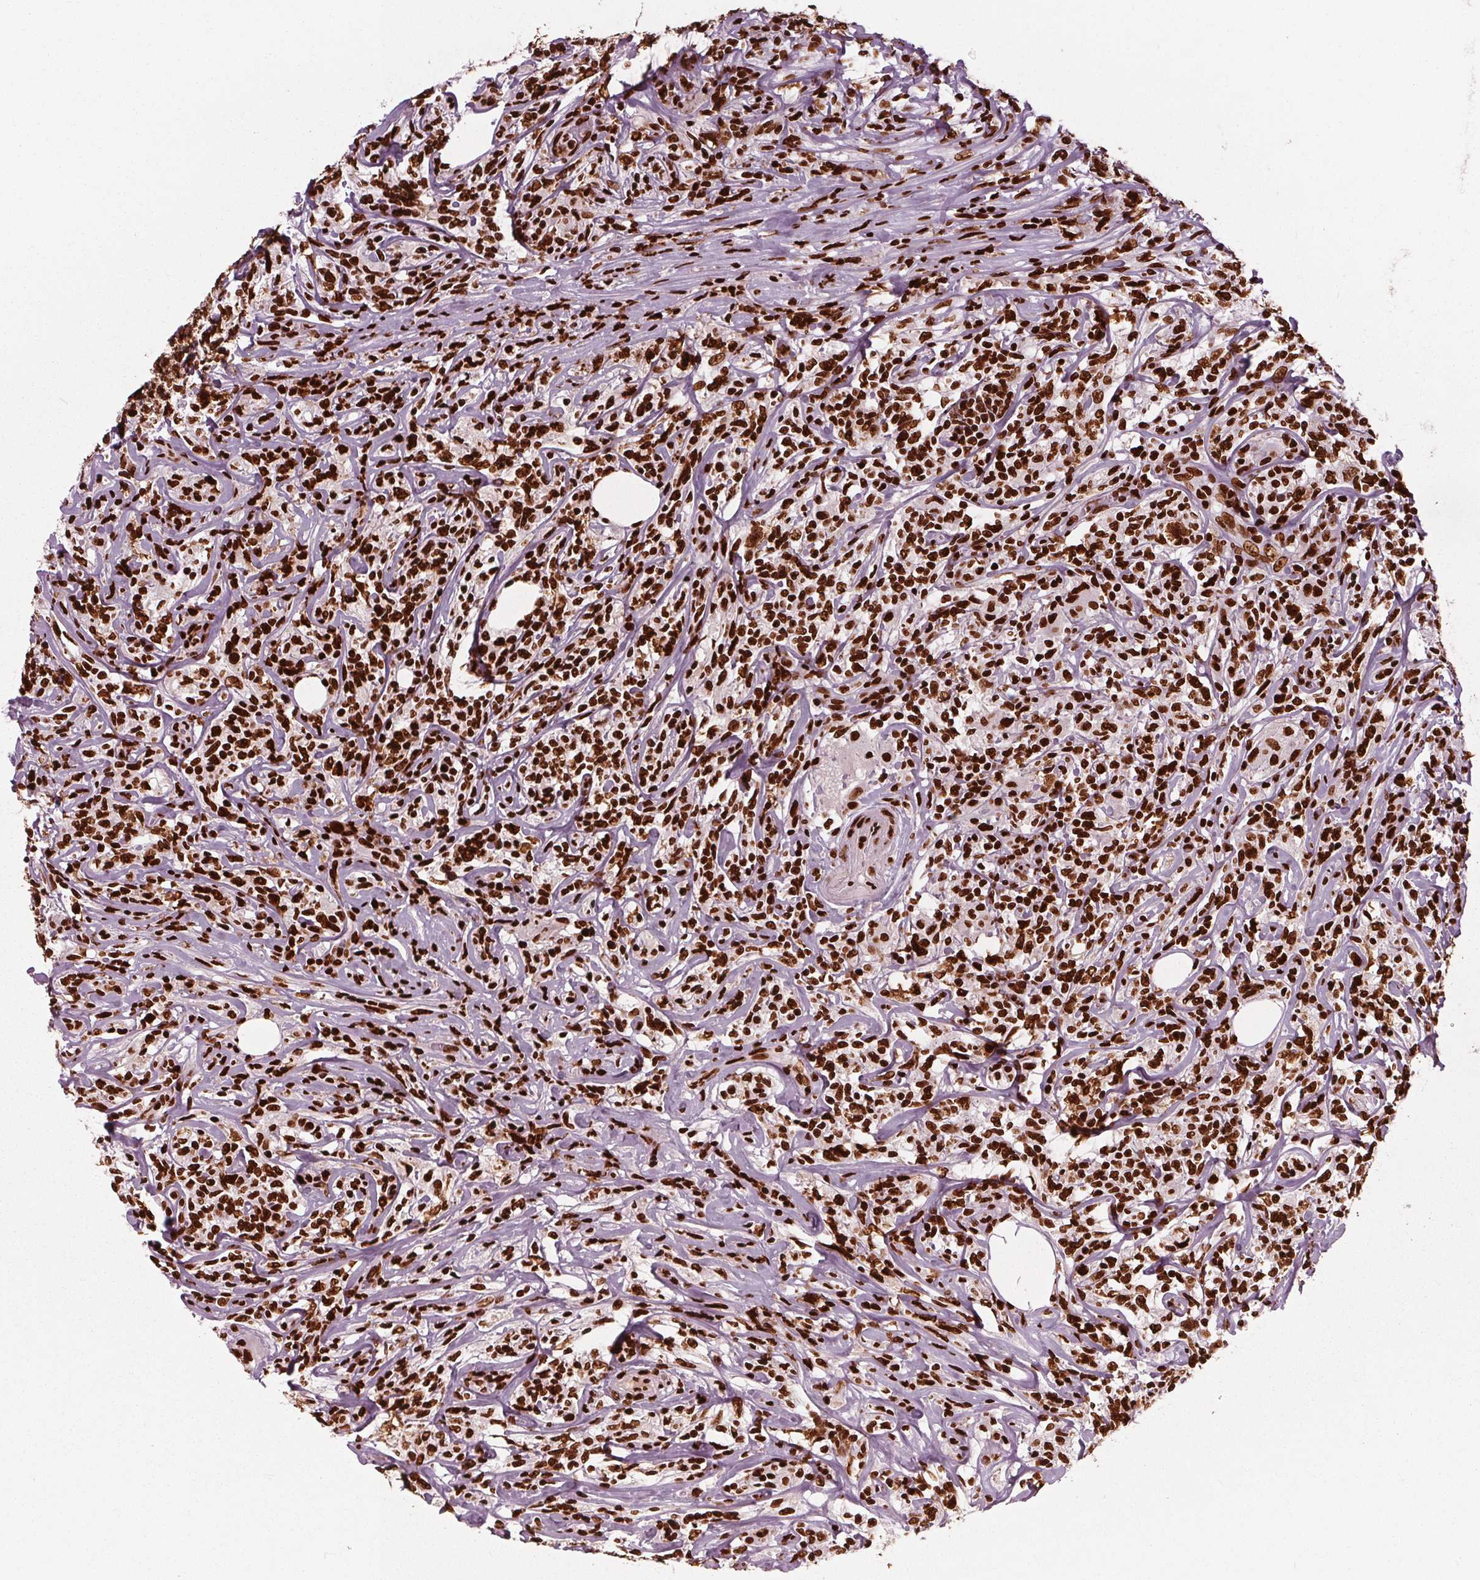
{"staining": {"intensity": "strong", "quantity": ">75%", "location": "nuclear"}, "tissue": "lymphoma", "cell_type": "Tumor cells", "image_type": "cancer", "snomed": [{"axis": "morphology", "description": "Malignant lymphoma, non-Hodgkin's type, High grade"}, {"axis": "topography", "description": "Lymph node"}], "caption": "Immunohistochemistry (IHC) staining of lymphoma, which shows high levels of strong nuclear expression in approximately >75% of tumor cells indicating strong nuclear protein positivity. The staining was performed using DAB (brown) for protein detection and nuclei were counterstained in hematoxylin (blue).", "gene": "BRD4", "patient": {"sex": "female", "age": 84}}